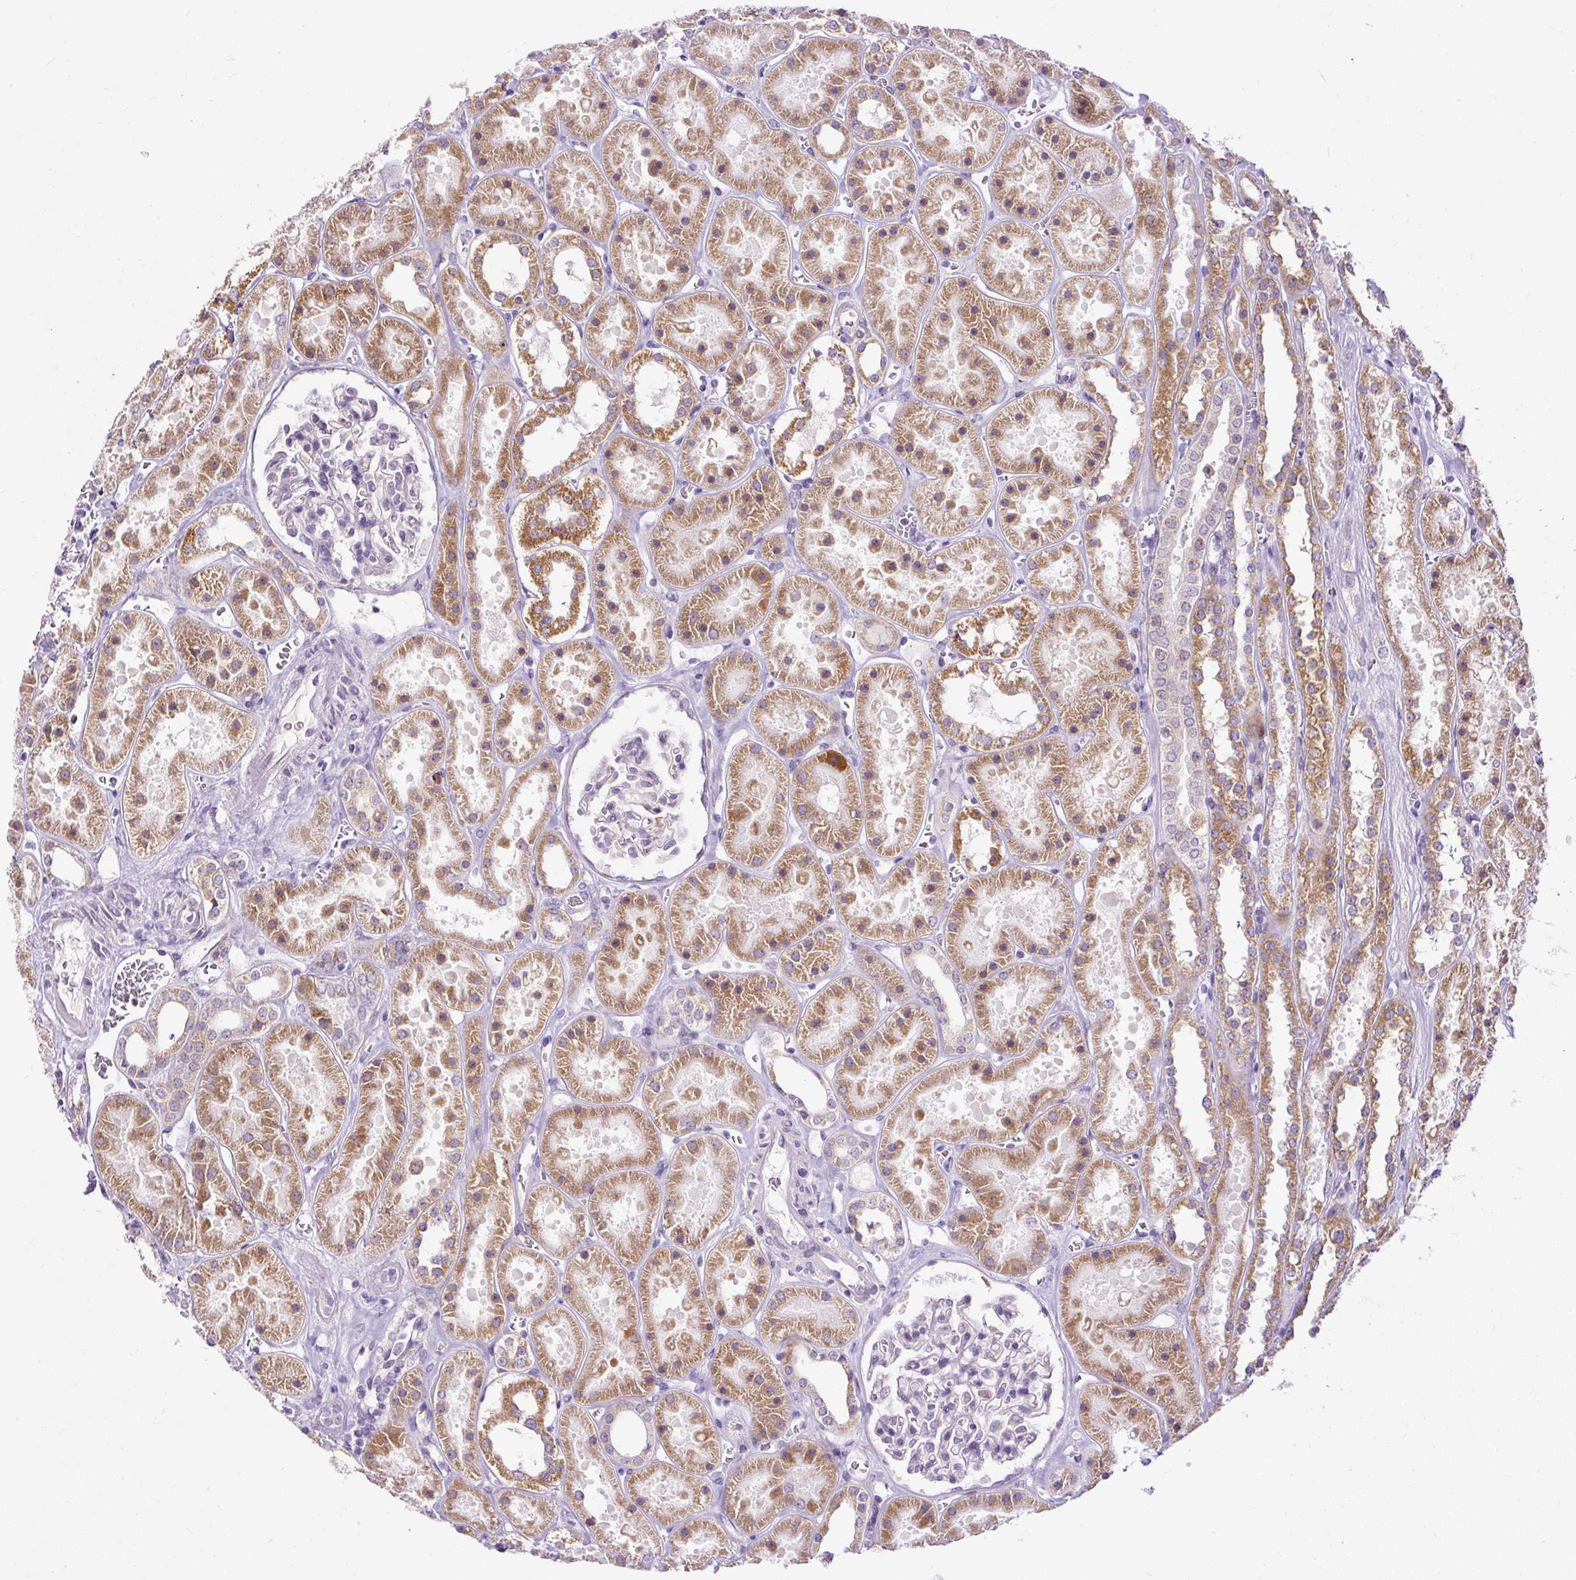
{"staining": {"intensity": "moderate", "quantity": "<25%", "location": "cytoplasmic/membranous"}, "tissue": "kidney", "cell_type": "Cells in glomeruli", "image_type": "normal", "snomed": [{"axis": "morphology", "description": "Normal tissue, NOS"}, {"axis": "topography", "description": "Kidney"}], "caption": "Protein staining of benign kidney exhibits moderate cytoplasmic/membranous positivity in approximately <25% of cells in glomeruli. (Stains: DAB in brown, nuclei in blue, Microscopy: brightfield microscopy at high magnification).", "gene": "FMC1", "patient": {"sex": "female", "age": 41}}